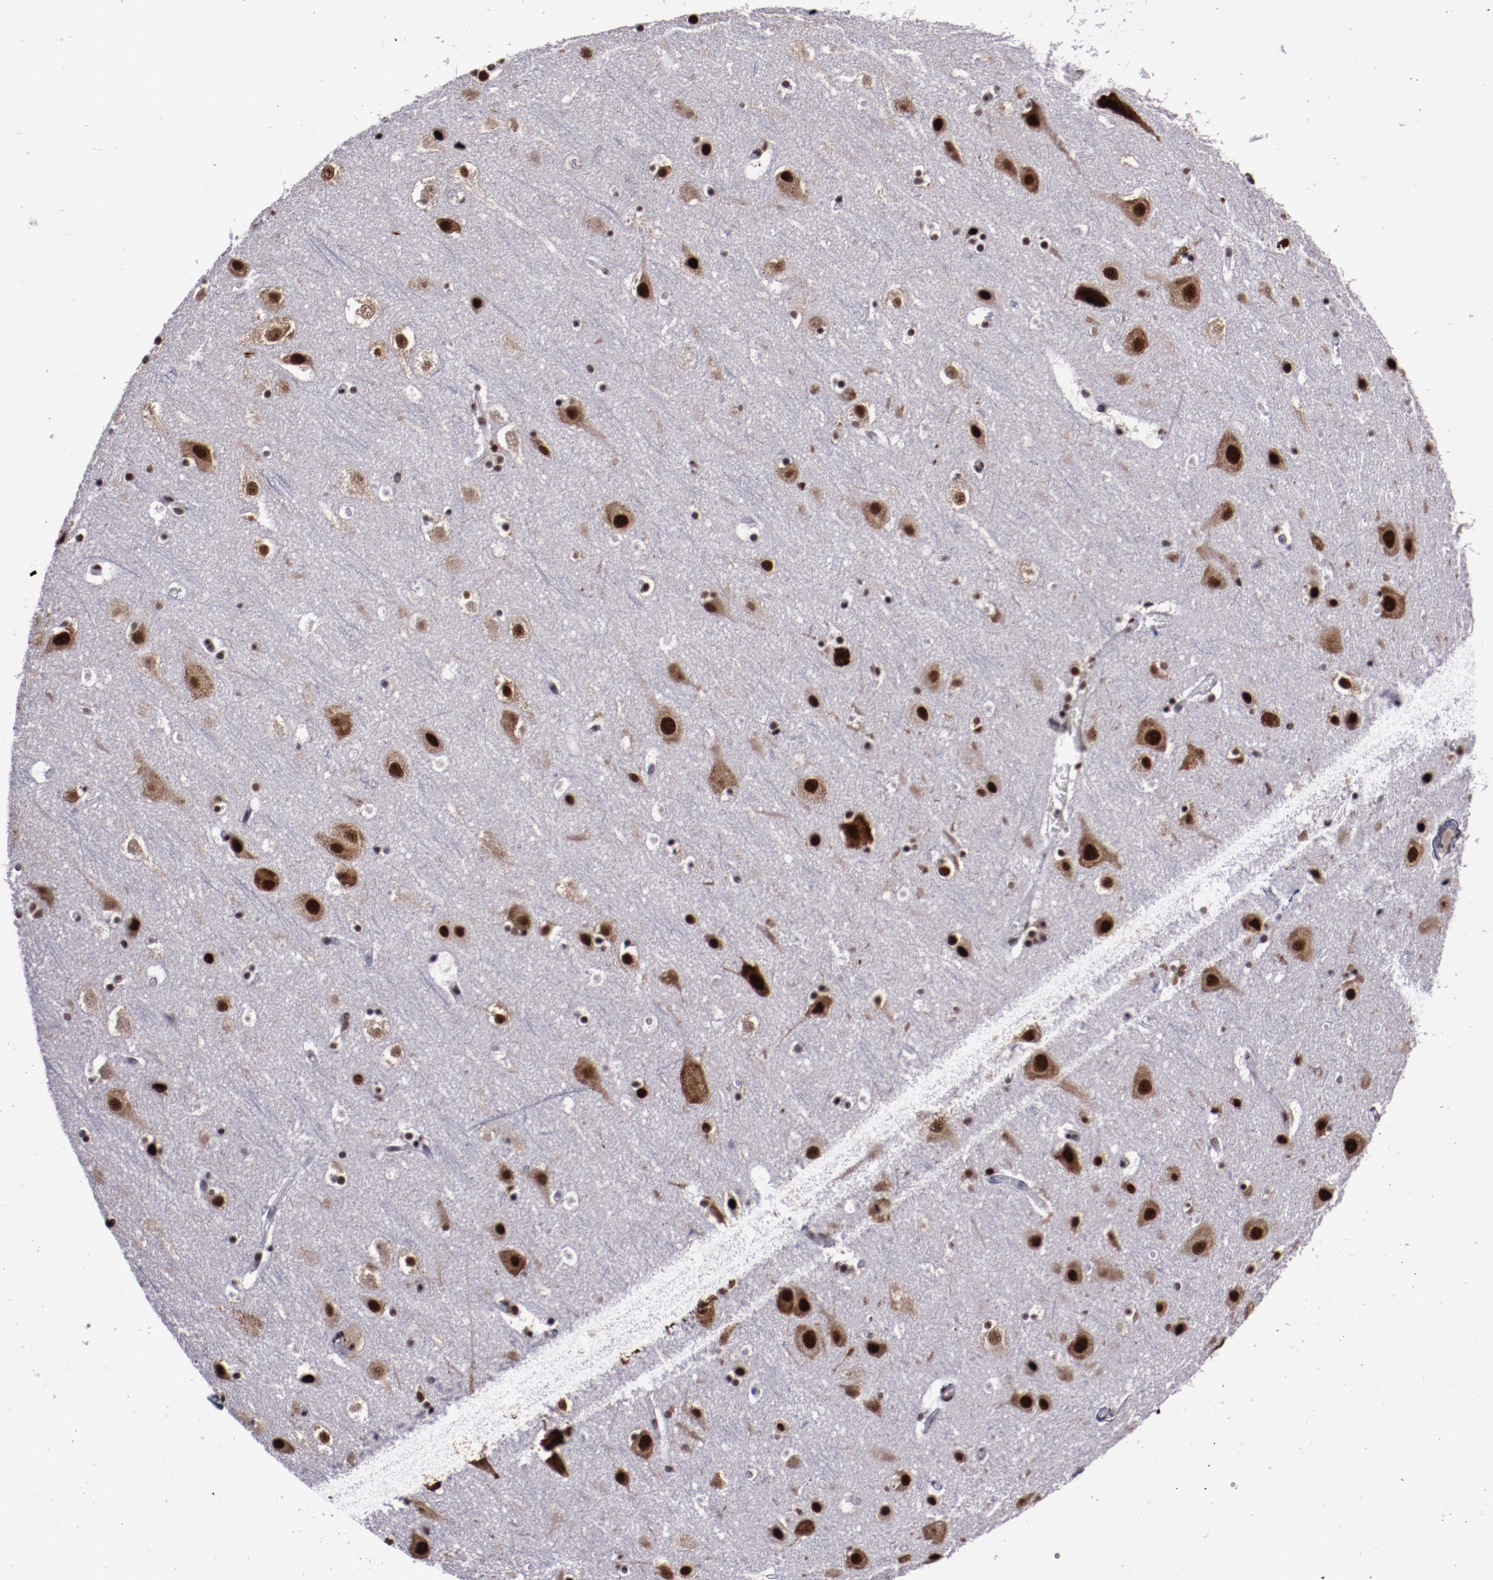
{"staining": {"intensity": "strong", "quantity": ">75%", "location": "nuclear"}, "tissue": "cerebral cortex", "cell_type": "Endothelial cells", "image_type": "normal", "snomed": [{"axis": "morphology", "description": "Normal tissue, NOS"}, {"axis": "topography", "description": "Cerebral cortex"}], "caption": "Unremarkable cerebral cortex was stained to show a protein in brown. There is high levels of strong nuclear positivity in about >75% of endothelial cells.", "gene": "ERH", "patient": {"sex": "male", "age": 45}}